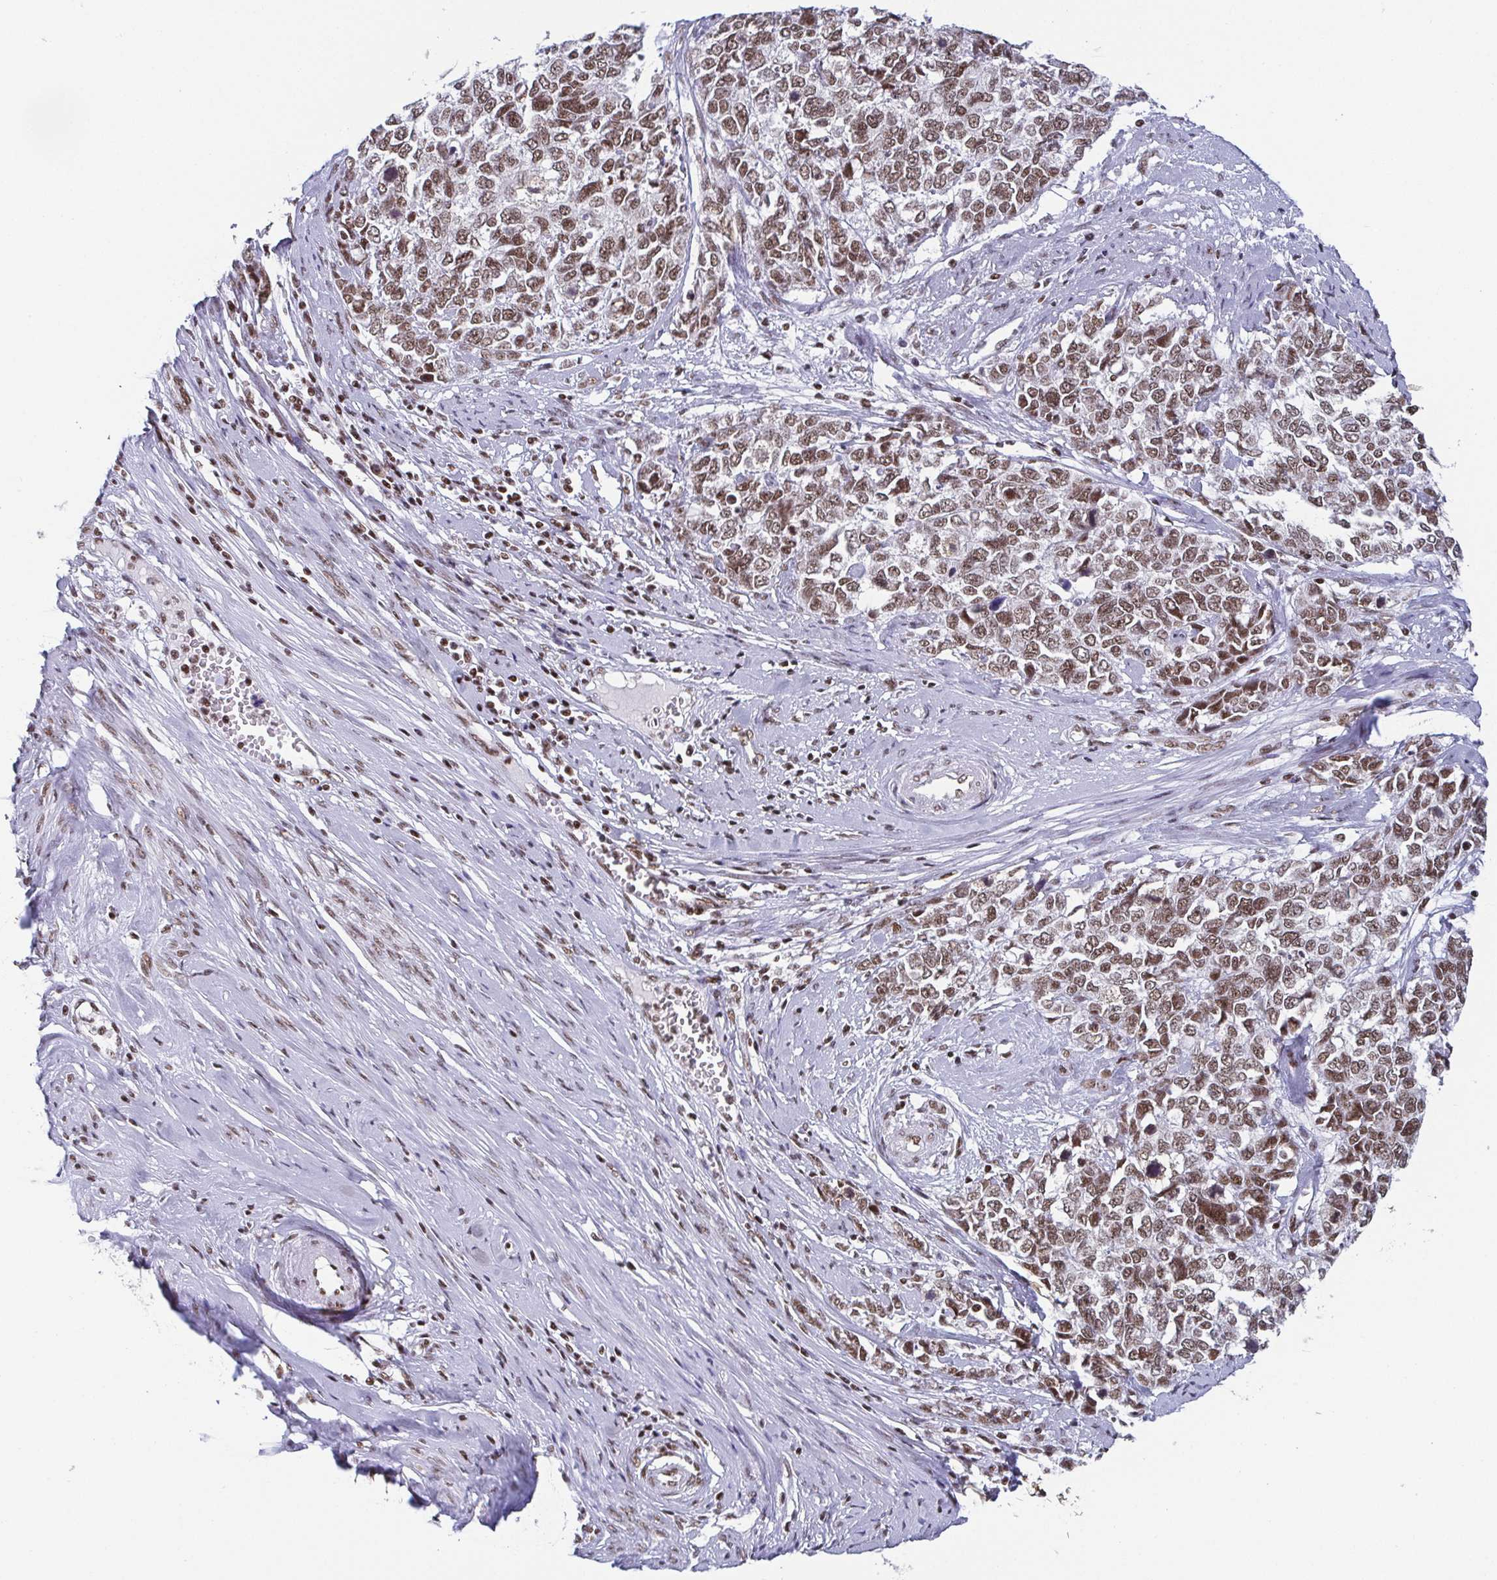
{"staining": {"intensity": "weak", "quantity": ">75%", "location": "nuclear"}, "tissue": "cervical cancer", "cell_type": "Tumor cells", "image_type": "cancer", "snomed": [{"axis": "morphology", "description": "Adenocarcinoma, NOS"}, {"axis": "topography", "description": "Cervix"}], "caption": "DAB immunohistochemical staining of adenocarcinoma (cervical) shows weak nuclear protein positivity in about >75% of tumor cells.", "gene": "CTCF", "patient": {"sex": "female", "age": 63}}